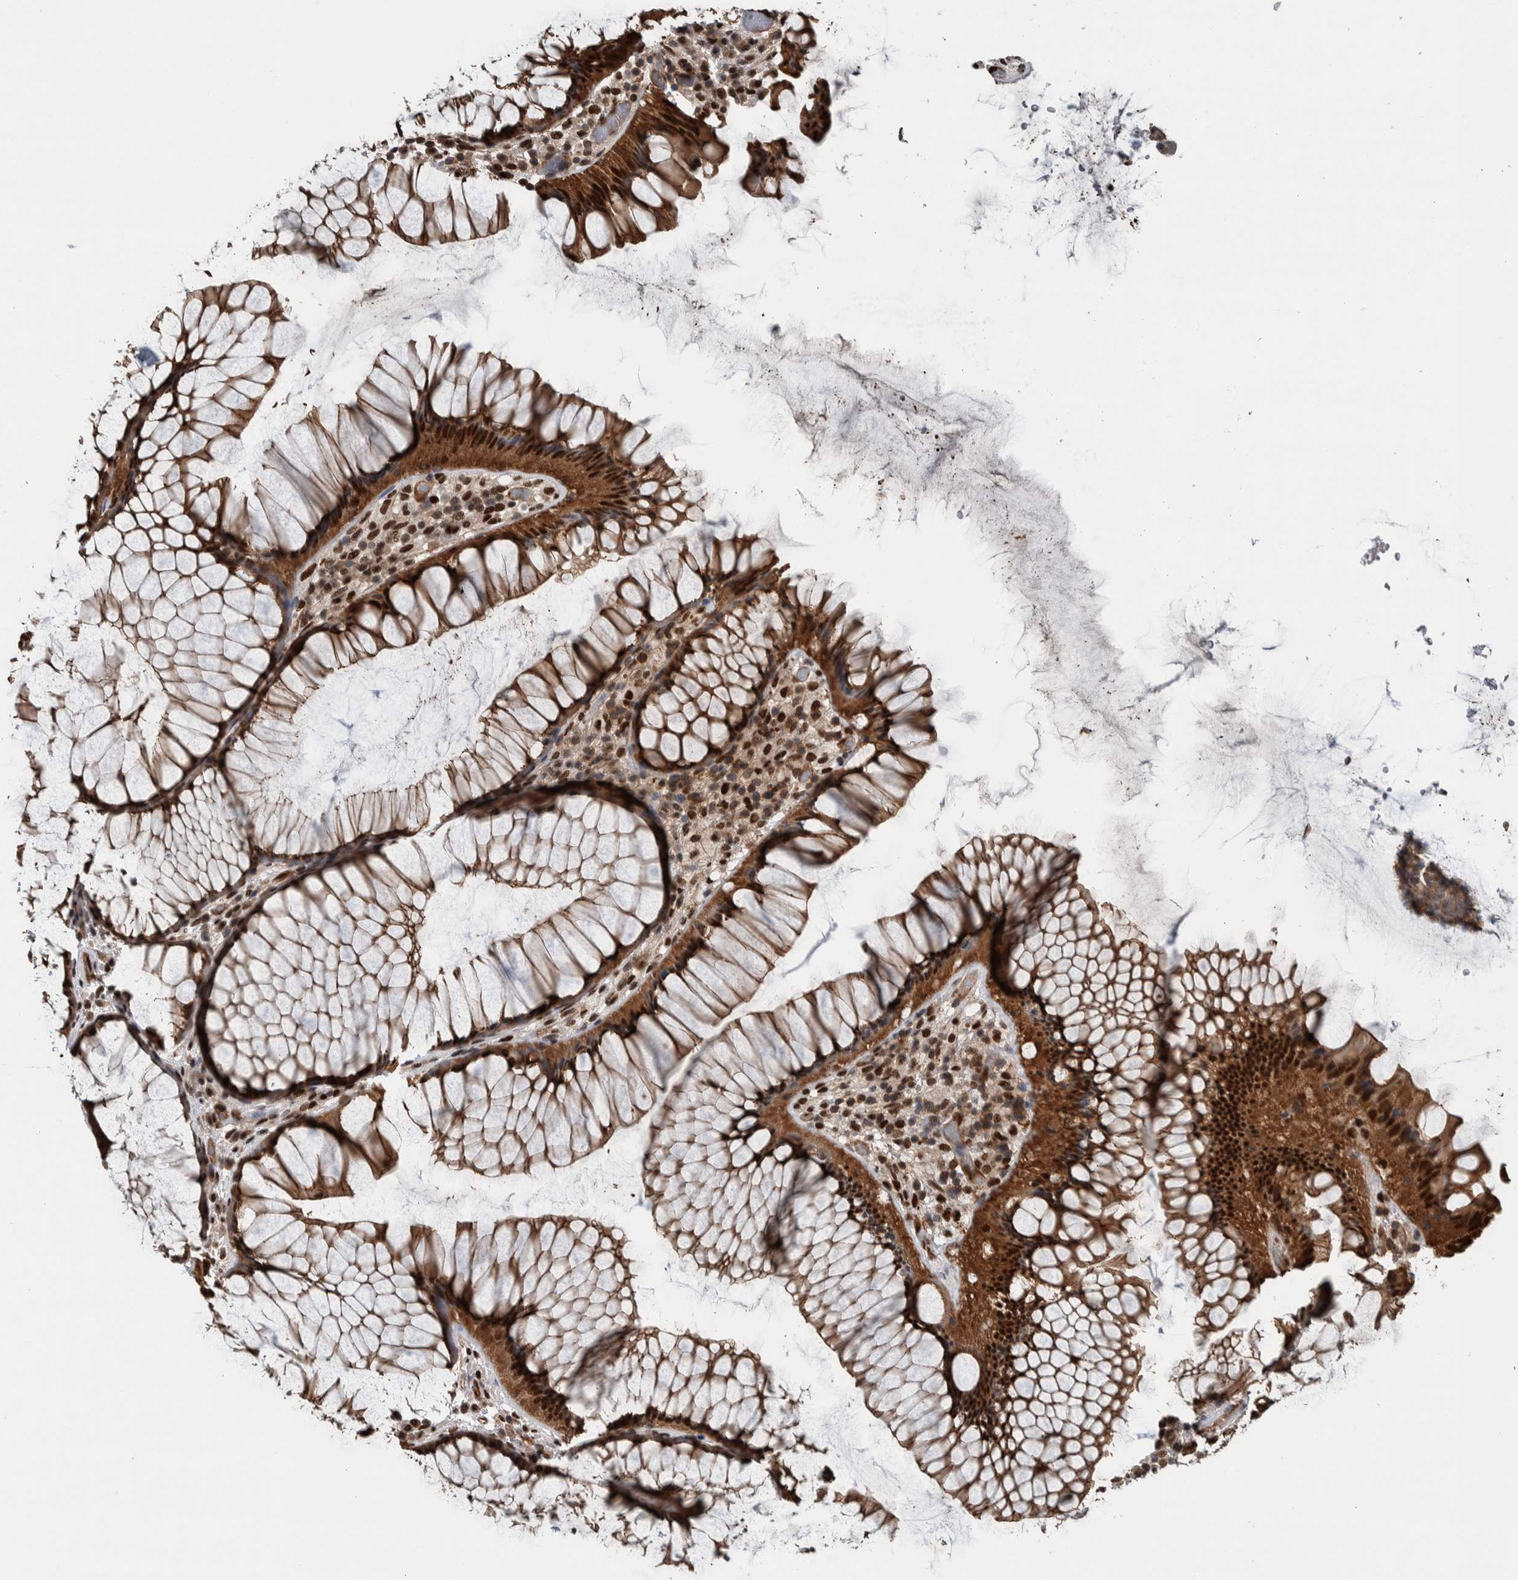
{"staining": {"intensity": "strong", "quantity": ">75%", "location": "cytoplasmic/membranous,nuclear"}, "tissue": "rectum", "cell_type": "Glandular cells", "image_type": "normal", "snomed": [{"axis": "morphology", "description": "Normal tissue, NOS"}, {"axis": "topography", "description": "Rectum"}], "caption": "IHC image of unremarkable rectum stained for a protein (brown), which shows high levels of strong cytoplasmic/membranous,nuclear positivity in approximately >75% of glandular cells.", "gene": "FAM135B", "patient": {"sex": "male", "age": 51}}